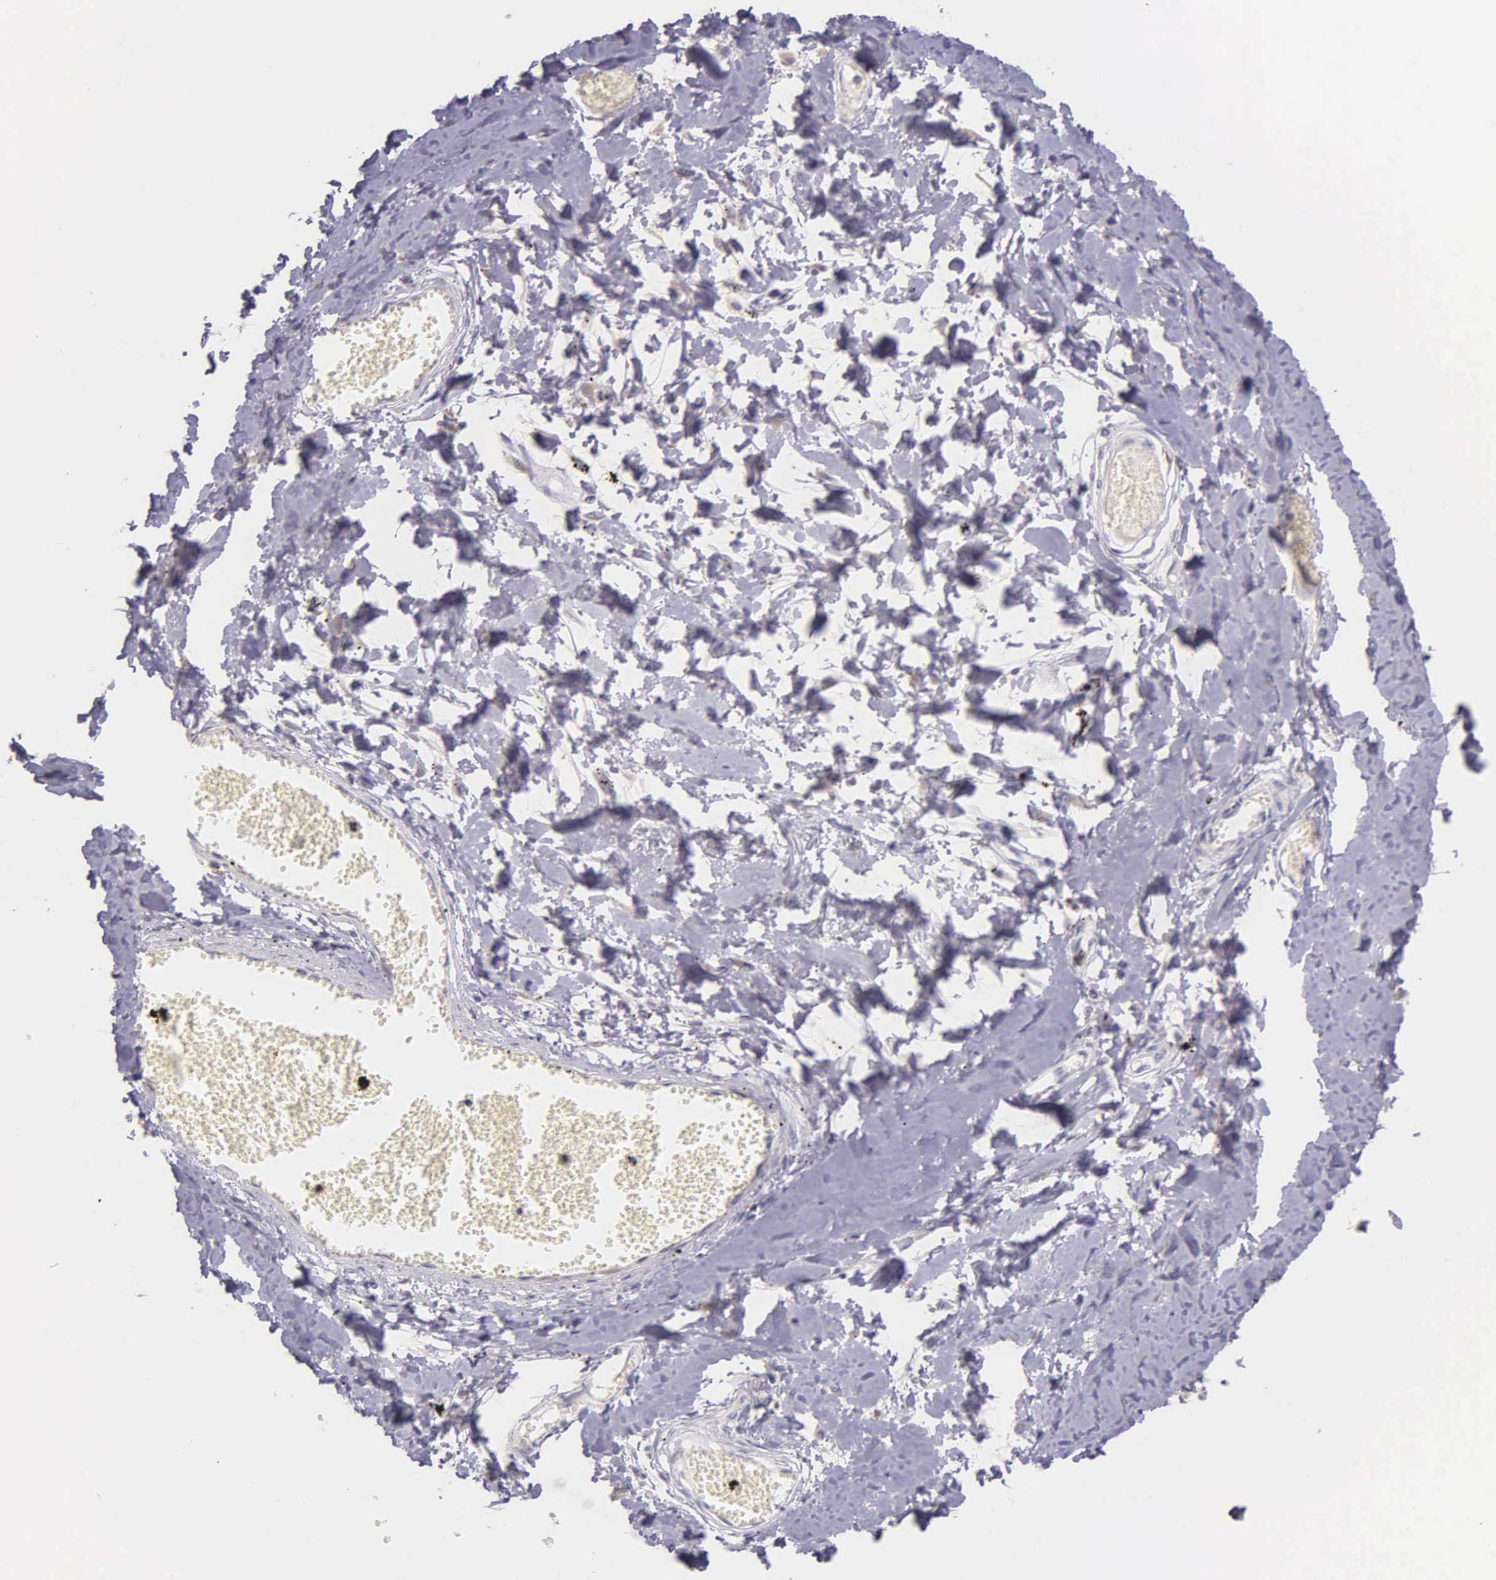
{"staining": {"intensity": "negative", "quantity": "none", "location": "none"}, "tissue": "adipose tissue", "cell_type": "Adipocytes", "image_type": "normal", "snomed": [{"axis": "morphology", "description": "Normal tissue, NOS"}, {"axis": "morphology", "description": "Sarcoma, NOS"}, {"axis": "topography", "description": "Skin"}, {"axis": "topography", "description": "Soft tissue"}], "caption": "A high-resolution histopathology image shows immunohistochemistry staining of unremarkable adipose tissue, which exhibits no significant staining in adipocytes. Nuclei are stained in blue.", "gene": "MCM5", "patient": {"sex": "female", "age": 51}}